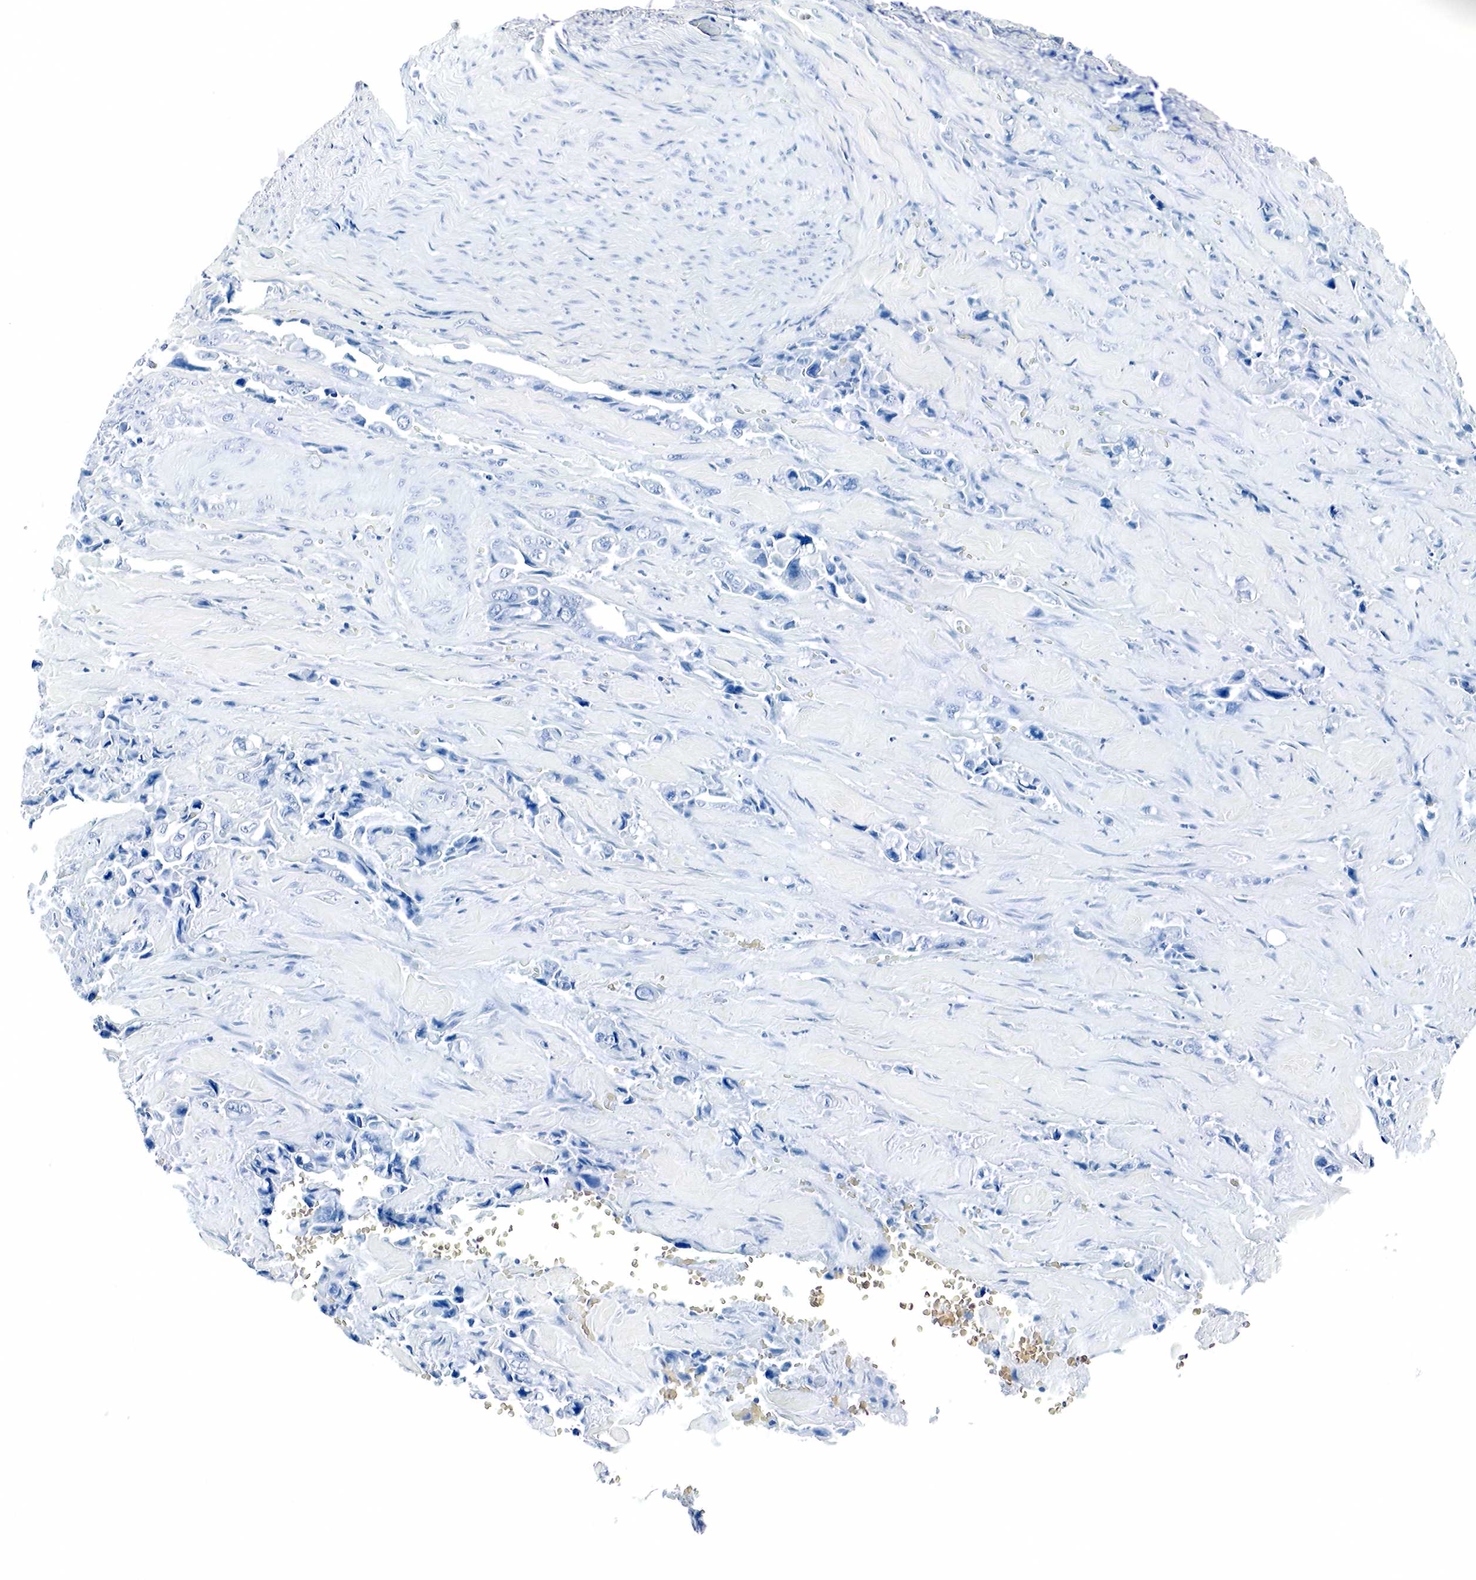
{"staining": {"intensity": "negative", "quantity": "none", "location": "none"}, "tissue": "pancreatic cancer", "cell_type": "Tumor cells", "image_type": "cancer", "snomed": [{"axis": "morphology", "description": "Adenocarcinoma, NOS"}, {"axis": "topography", "description": "Pancreas"}], "caption": "DAB (3,3'-diaminobenzidine) immunohistochemical staining of human pancreatic cancer exhibits no significant staining in tumor cells.", "gene": "GAST", "patient": {"sex": "female", "age": 64}}